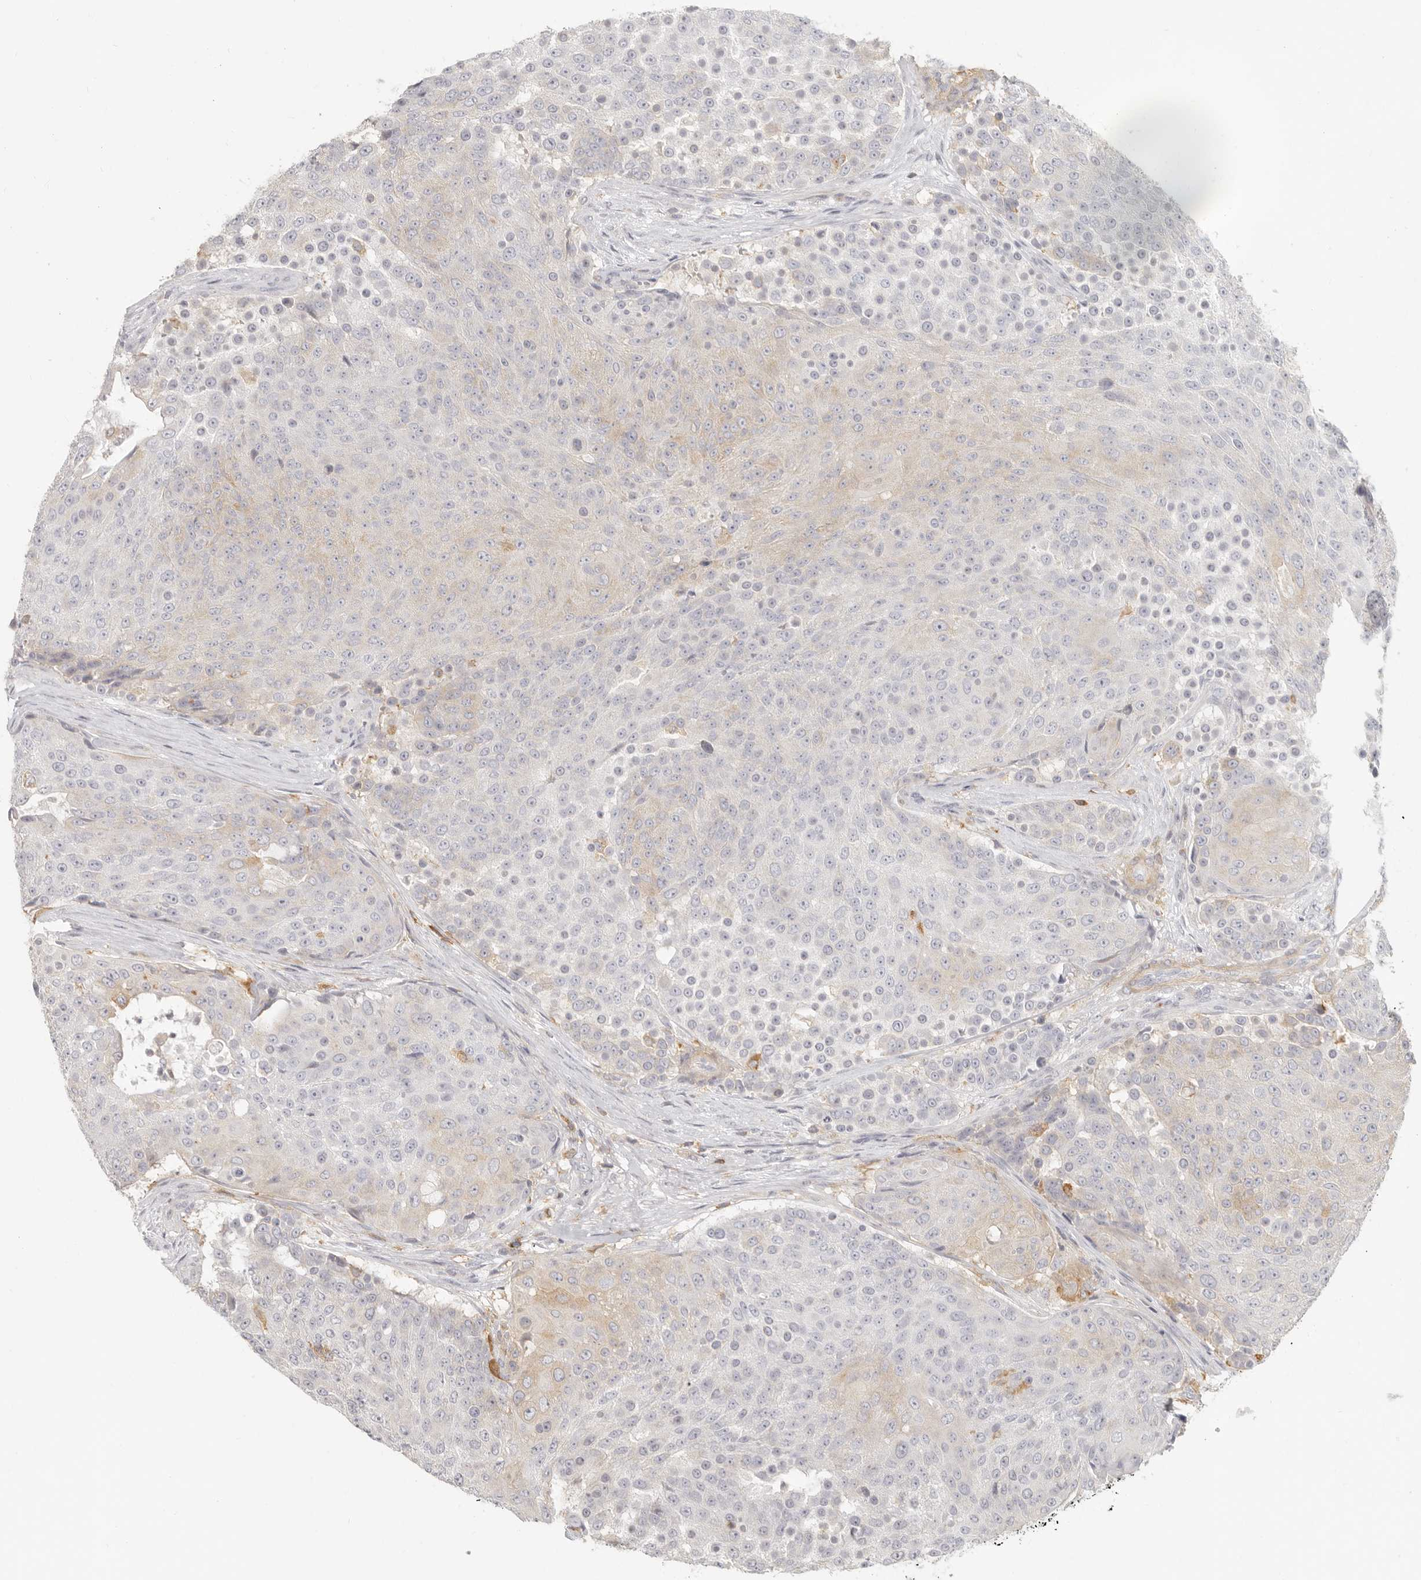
{"staining": {"intensity": "negative", "quantity": "none", "location": "none"}, "tissue": "urothelial cancer", "cell_type": "Tumor cells", "image_type": "cancer", "snomed": [{"axis": "morphology", "description": "Urothelial carcinoma, High grade"}, {"axis": "topography", "description": "Urinary bladder"}], "caption": "The IHC micrograph has no significant staining in tumor cells of urothelial cancer tissue. The staining is performed using DAB brown chromogen with nuclei counter-stained in using hematoxylin.", "gene": "NIBAN1", "patient": {"sex": "female", "age": 63}}